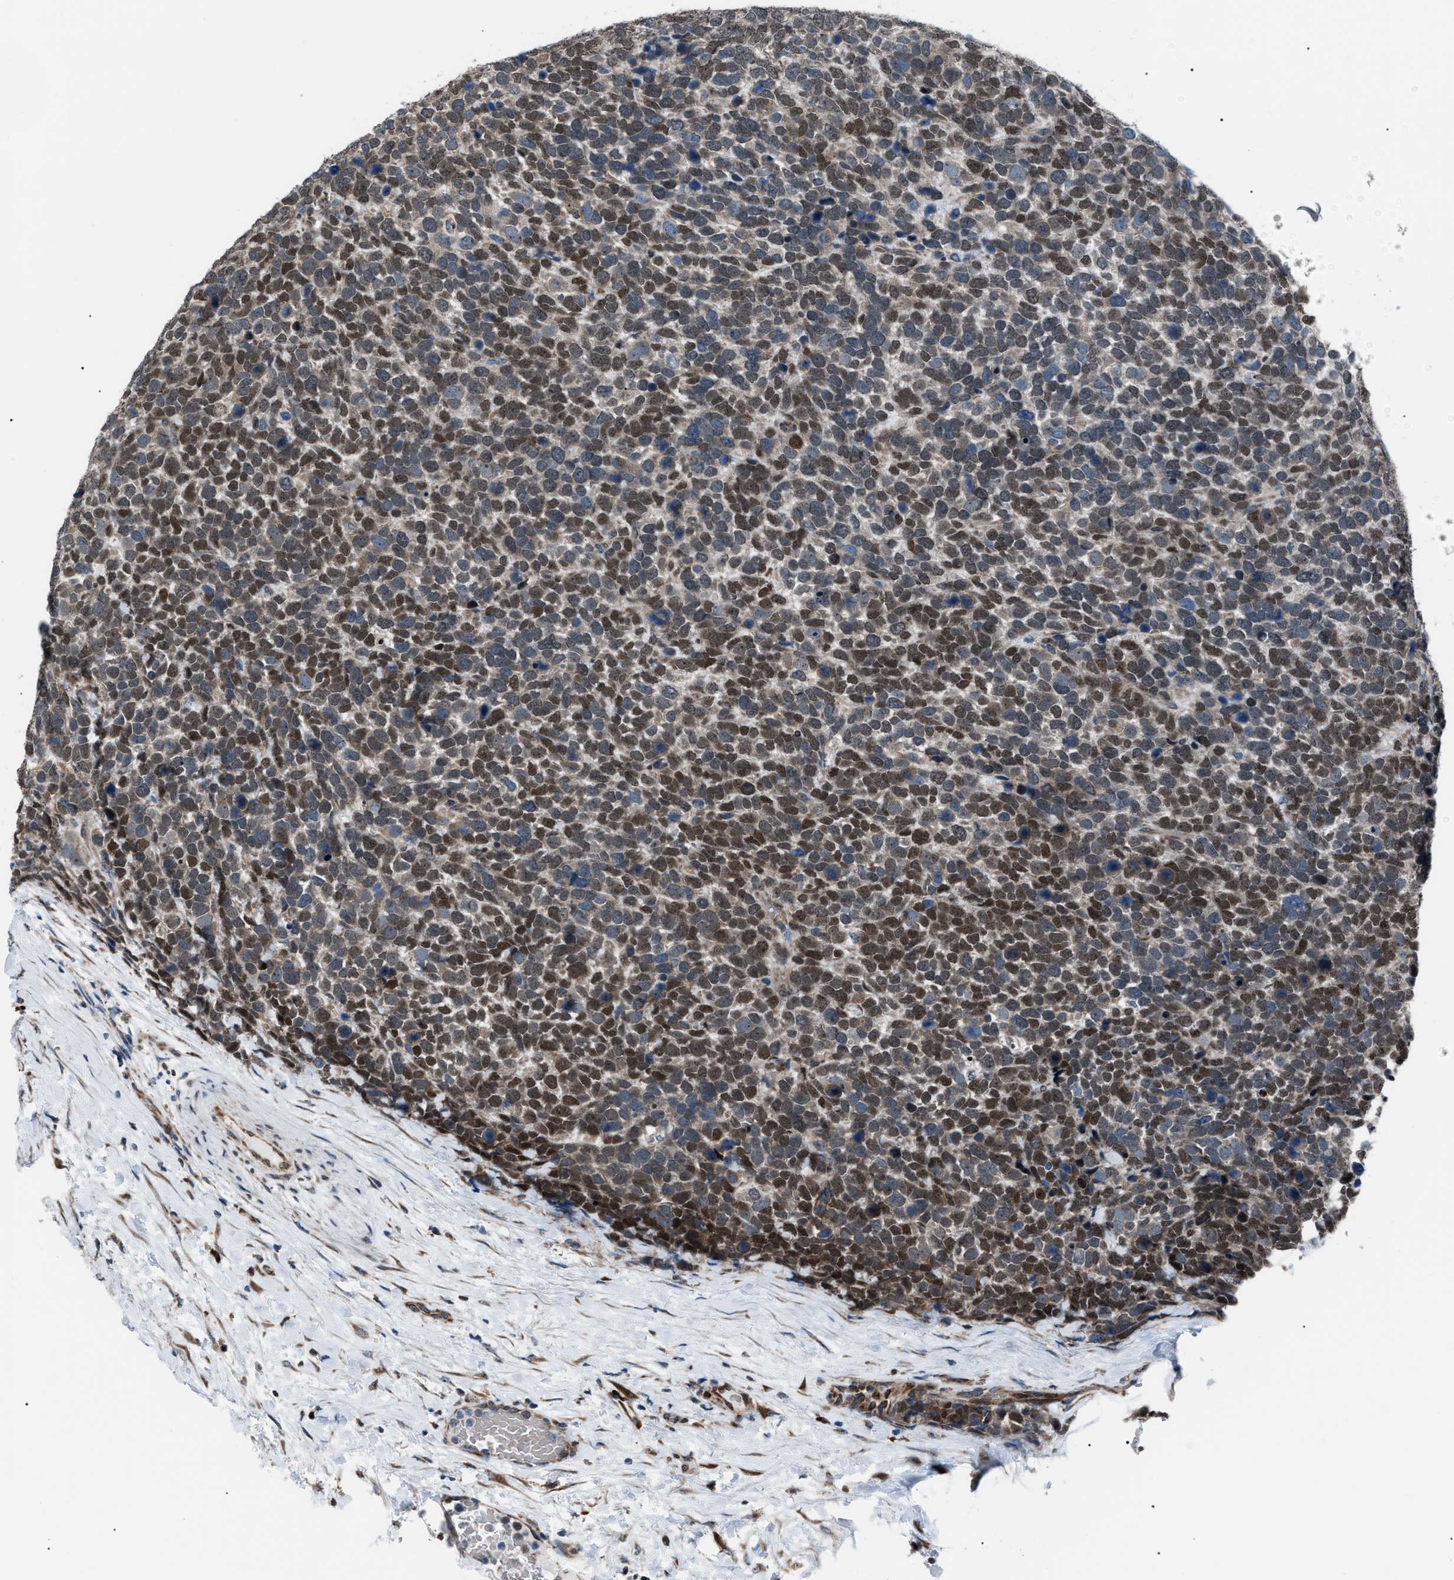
{"staining": {"intensity": "moderate", "quantity": ">75%", "location": "nuclear"}, "tissue": "urothelial cancer", "cell_type": "Tumor cells", "image_type": "cancer", "snomed": [{"axis": "morphology", "description": "Urothelial carcinoma, High grade"}, {"axis": "topography", "description": "Urinary bladder"}], "caption": "This micrograph demonstrates urothelial carcinoma (high-grade) stained with immunohistochemistry to label a protein in brown. The nuclear of tumor cells show moderate positivity for the protein. Nuclei are counter-stained blue.", "gene": "AGO2", "patient": {"sex": "female", "age": 82}}